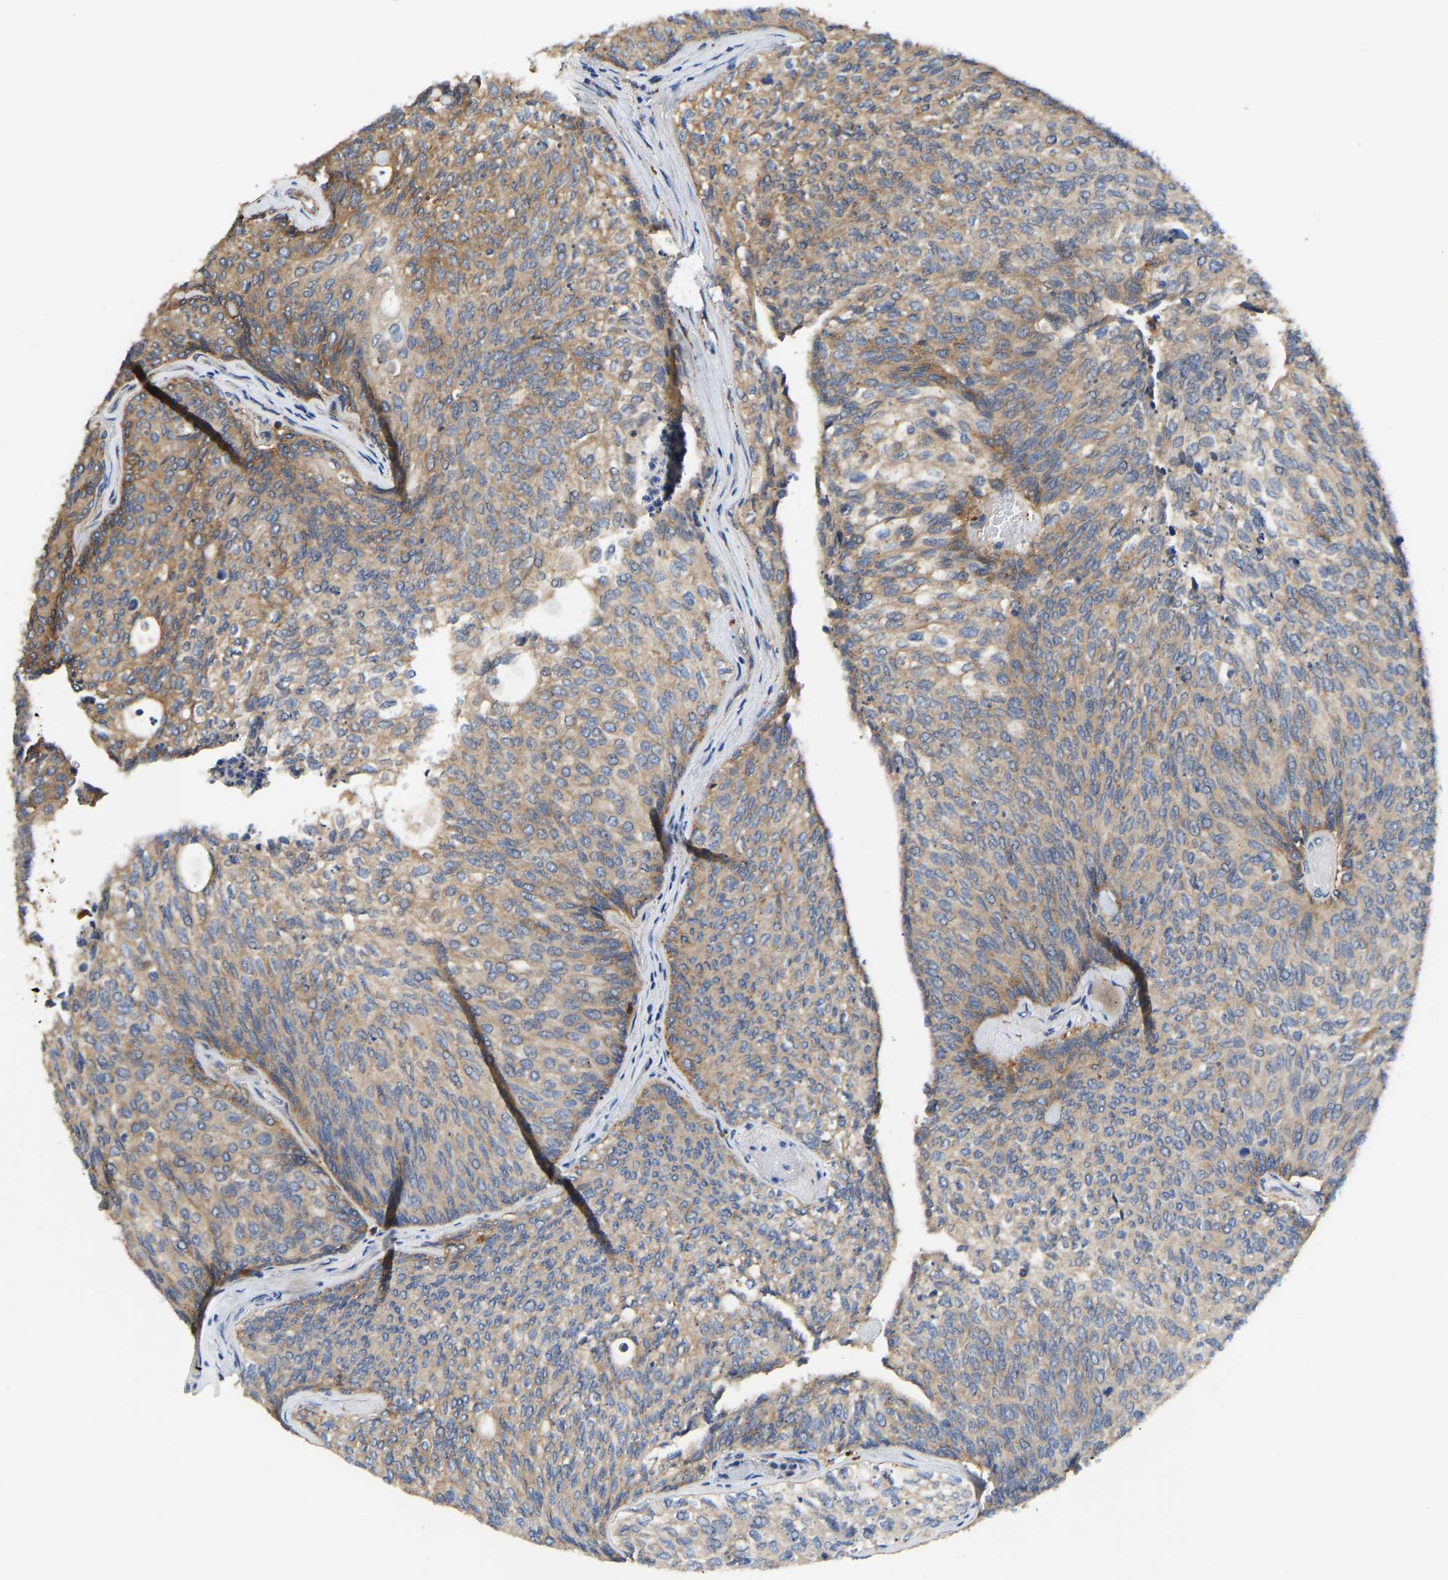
{"staining": {"intensity": "moderate", "quantity": "25%-75%", "location": "cytoplasmic/membranous"}, "tissue": "urothelial cancer", "cell_type": "Tumor cells", "image_type": "cancer", "snomed": [{"axis": "morphology", "description": "Urothelial carcinoma, Low grade"}, {"axis": "topography", "description": "Urinary bladder"}], "caption": "A histopathology image showing moderate cytoplasmic/membranous staining in about 25%-75% of tumor cells in urothelial cancer, as visualized by brown immunohistochemical staining.", "gene": "FLNB", "patient": {"sex": "female", "age": 79}}